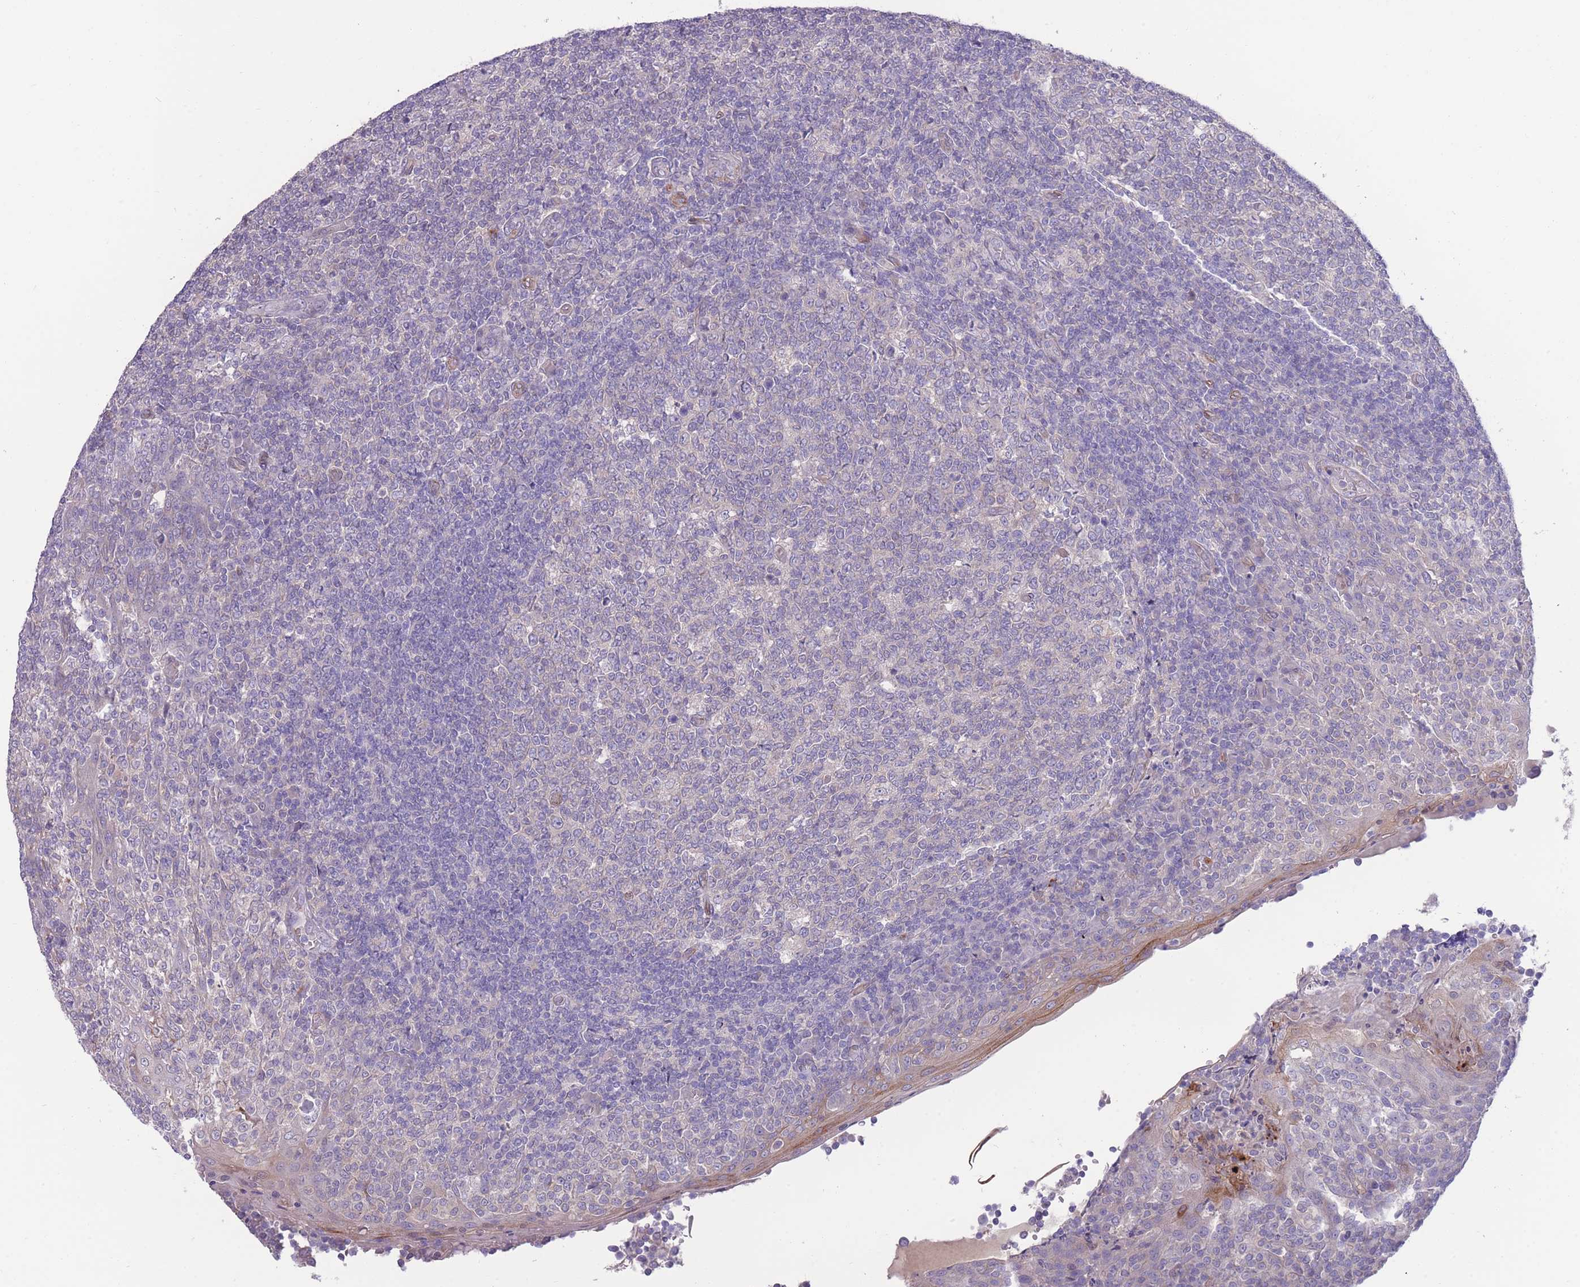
{"staining": {"intensity": "negative", "quantity": "none", "location": "none"}, "tissue": "tonsil", "cell_type": "Germinal center cells", "image_type": "normal", "snomed": [{"axis": "morphology", "description": "Normal tissue, NOS"}, {"axis": "topography", "description": "Tonsil"}], "caption": "High magnification brightfield microscopy of normal tonsil stained with DAB (brown) and counterstained with hematoxylin (blue): germinal center cells show no significant staining.", "gene": "RGS11", "patient": {"sex": "female", "age": 19}}